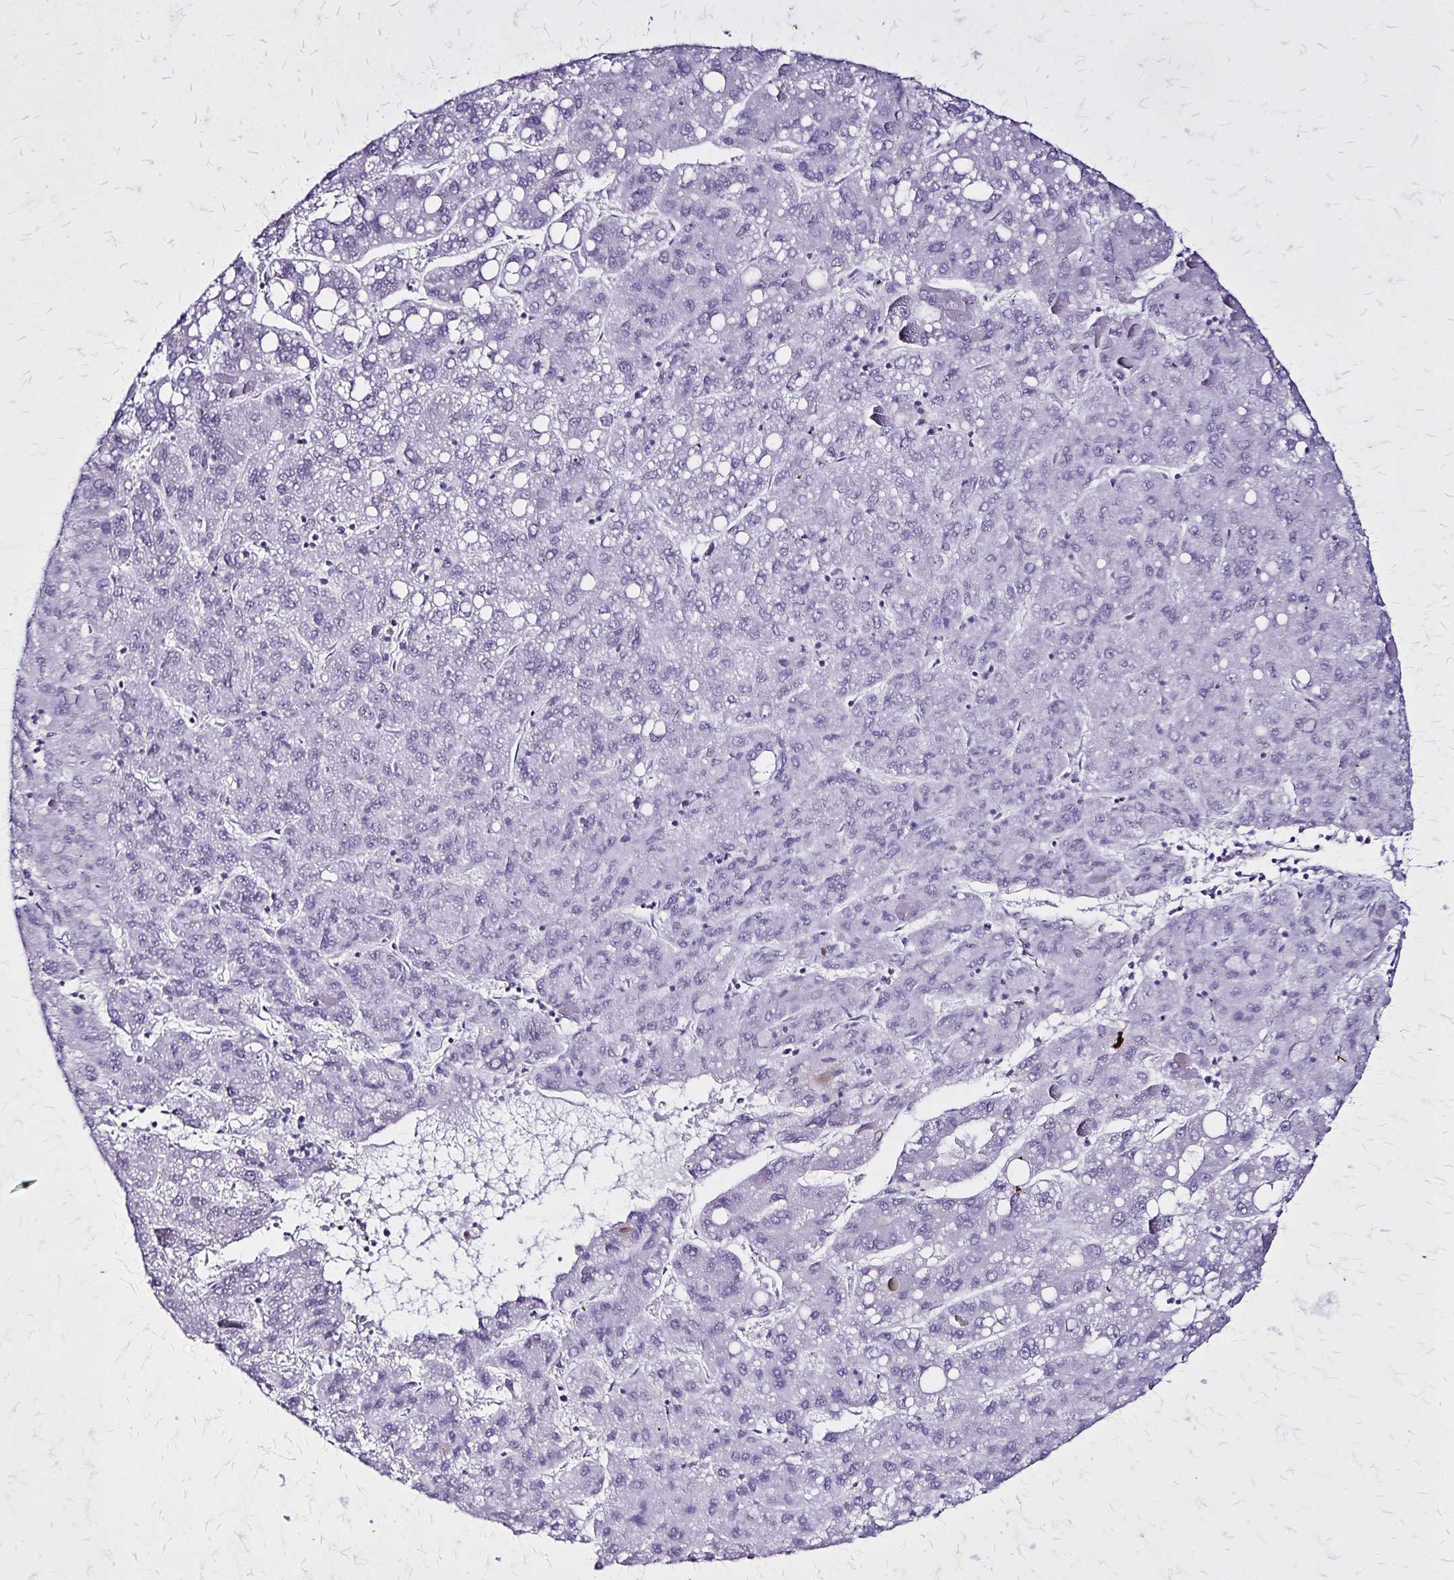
{"staining": {"intensity": "negative", "quantity": "none", "location": "none"}, "tissue": "liver cancer", "cell_type": "Tumor cells", "image_type": "cancer", "snomed": [{"axis": "morphology", "description": "Carcinoma, Hepatocellular, NOS"}, {"axis": "topography", "description": "Liver"}], "caption": "High magnification brightfield microscopy of liver cancer stained with DAB (3,3'-diaminobenzidine) (brown) and counterstained with hematoxylin (blue): tumor cells show no significant positivity.", "gene": "KRT2", "patient": {"sex": "female", "age": 82}}